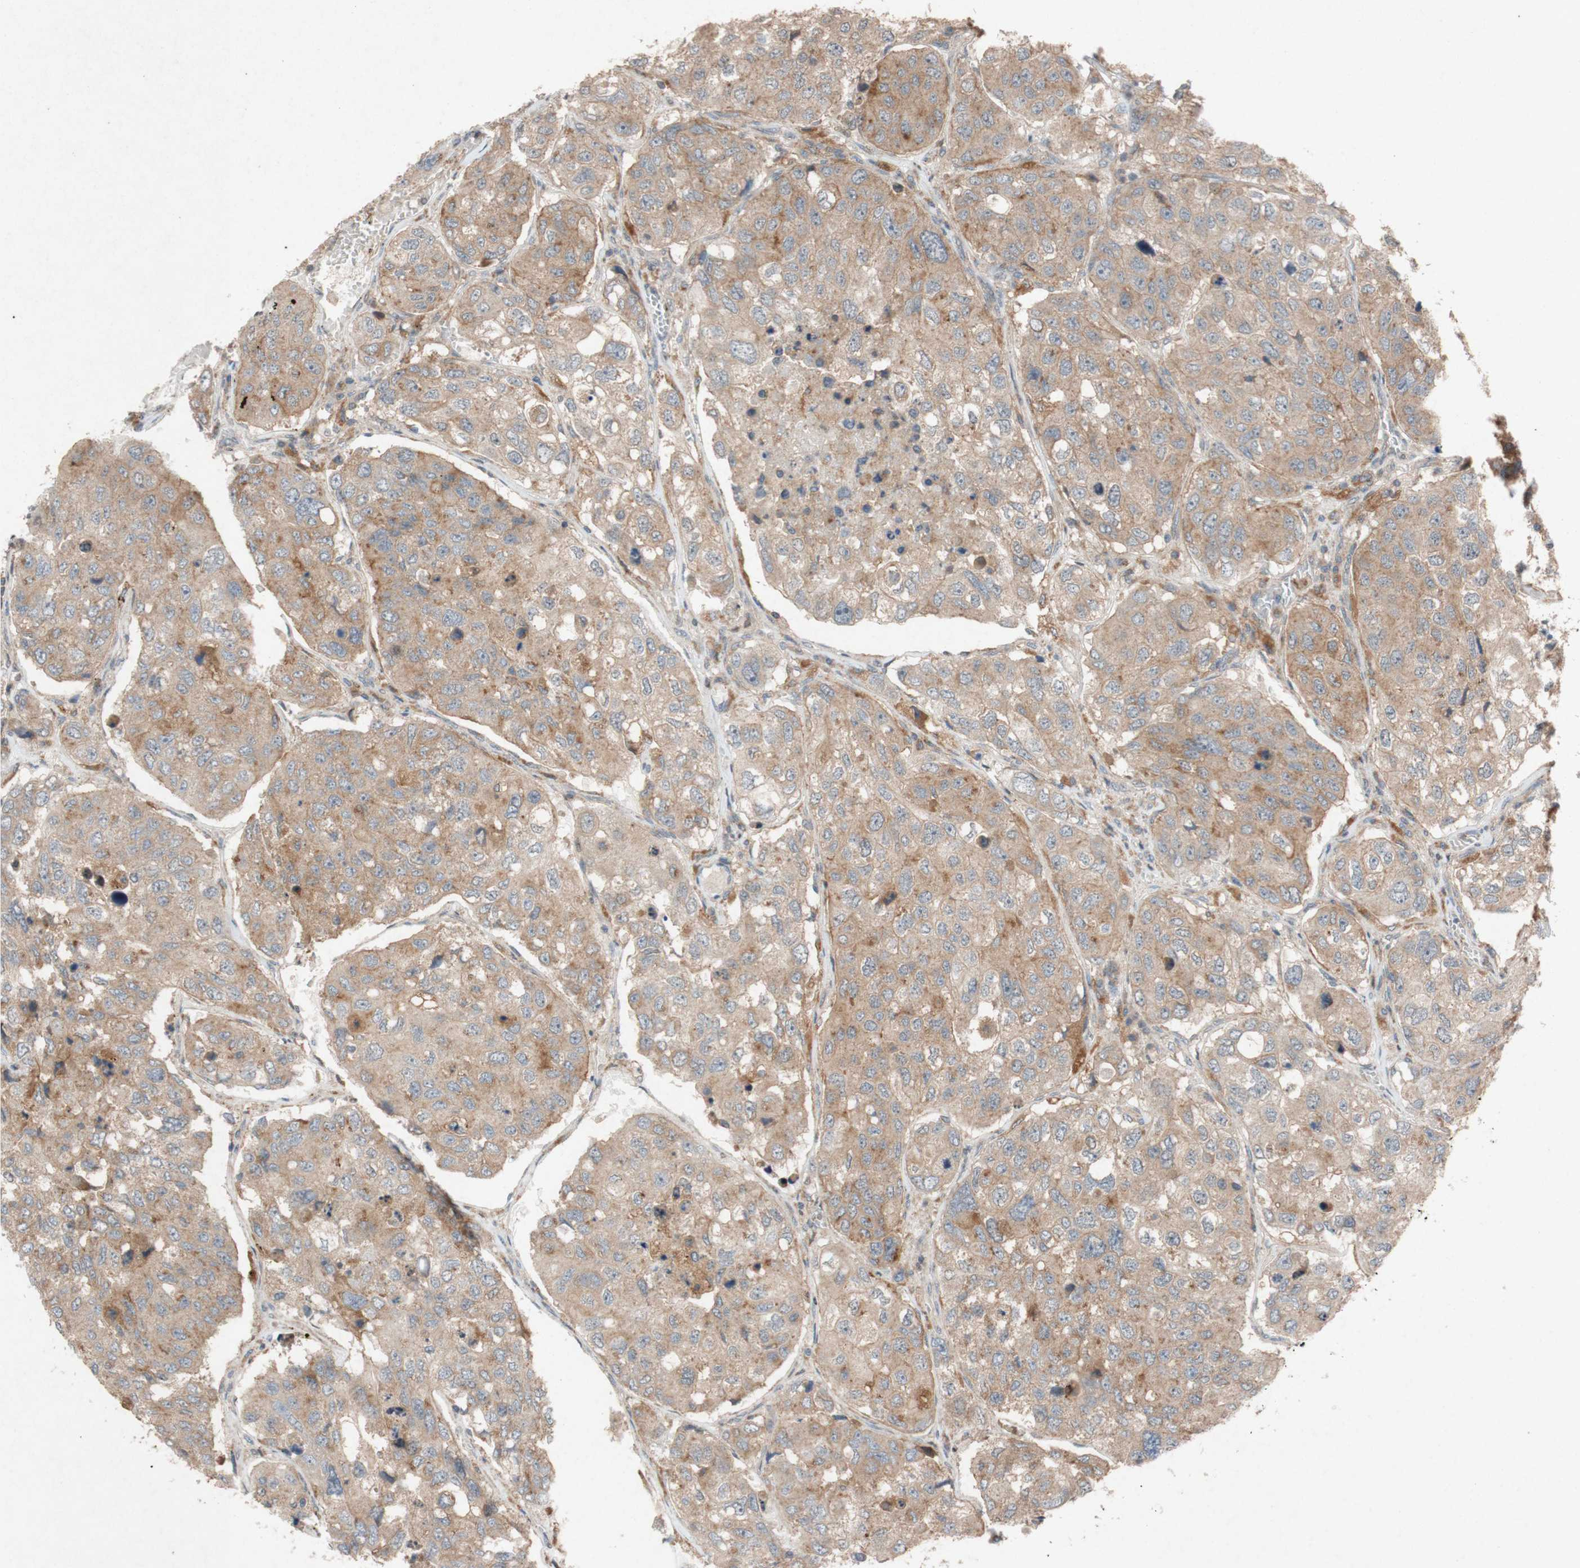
{"staining": {"intensity": "moderate", "quantity": ">75%", "location": "cytoplasmic/membranous"}, "tissue": "urothelial cancer", "cell_type": "Tumor cells", "image_type": "cancer", "snomed": [{"axis": "morphology", "description": "Urothelial carcinoma, High grade"}, {"axis": "topography", "description": "Lymph node"}, {"axis": "topography", "description": "Urinary bladder"}], "caption": "This image exhibits IHC staining of urothelial cancer, with medium moderate cytoplasmic/membranous positivity in approximately >75% of tumor cells.", "gene": "ATP6V1F", "patient": {"sex": "male", "age": 51}}